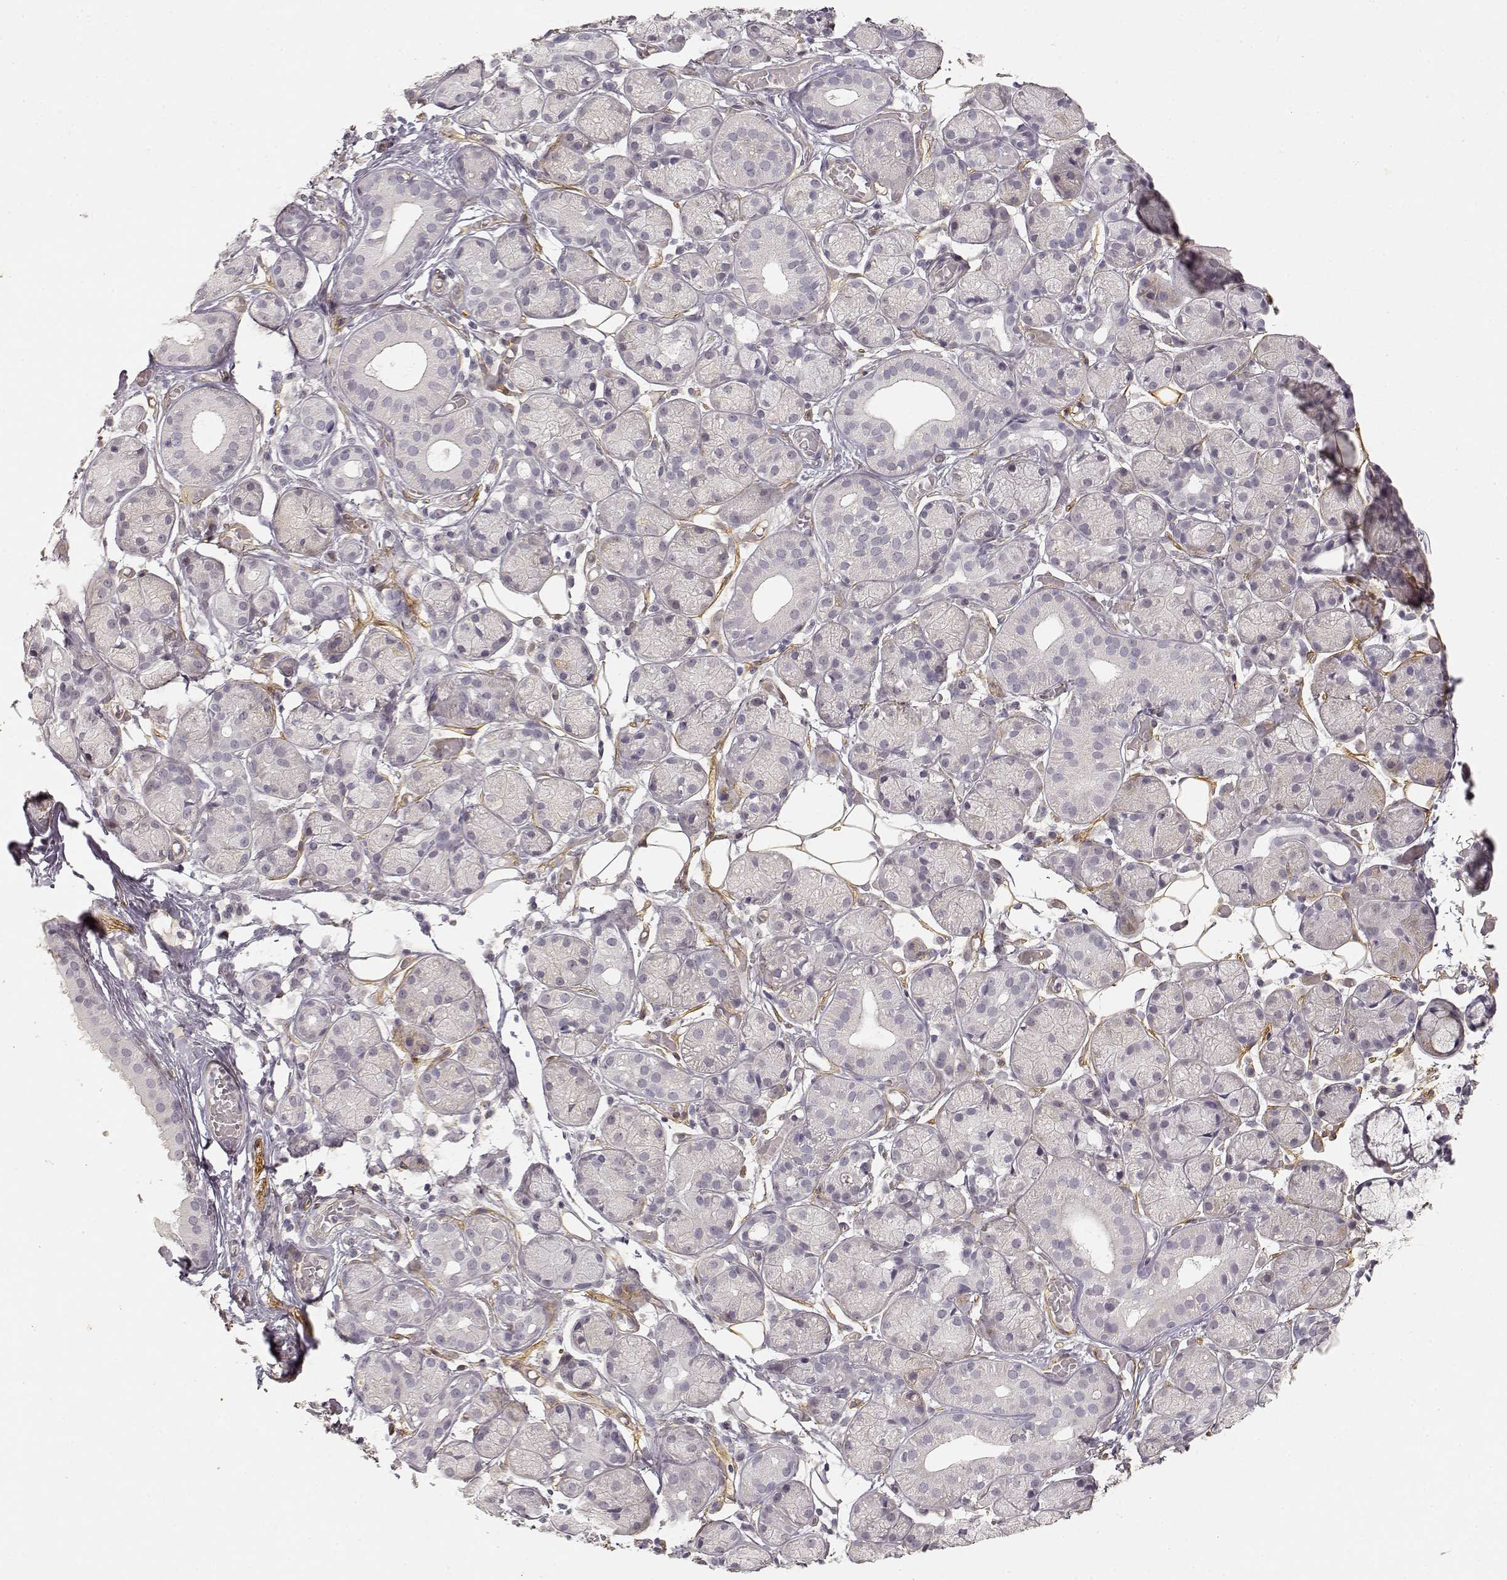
{"staining": {"intensity": "negative", "quantity": "none", "location": "none"}, "tissue": "salivary gland", "cell_type": "Glandular cells", "image_type": "normal", "snomed": [{"axis": "morphology", "description": "Normal tissue, NOS"}, {"axis": "topography", "description": "Salivary gland"}, {"axis": "topography", "description": "Peripheral nerve tissue"}], "caption": "Immunohistochemistry image of normal salivary gland: salivary gland stained with DAB (3,3'-diaminobenzidine) shows no significant protein positivity in glandular cells.", "gene": "LAMA4", "patient": {"sex": "male", "age": 71}}